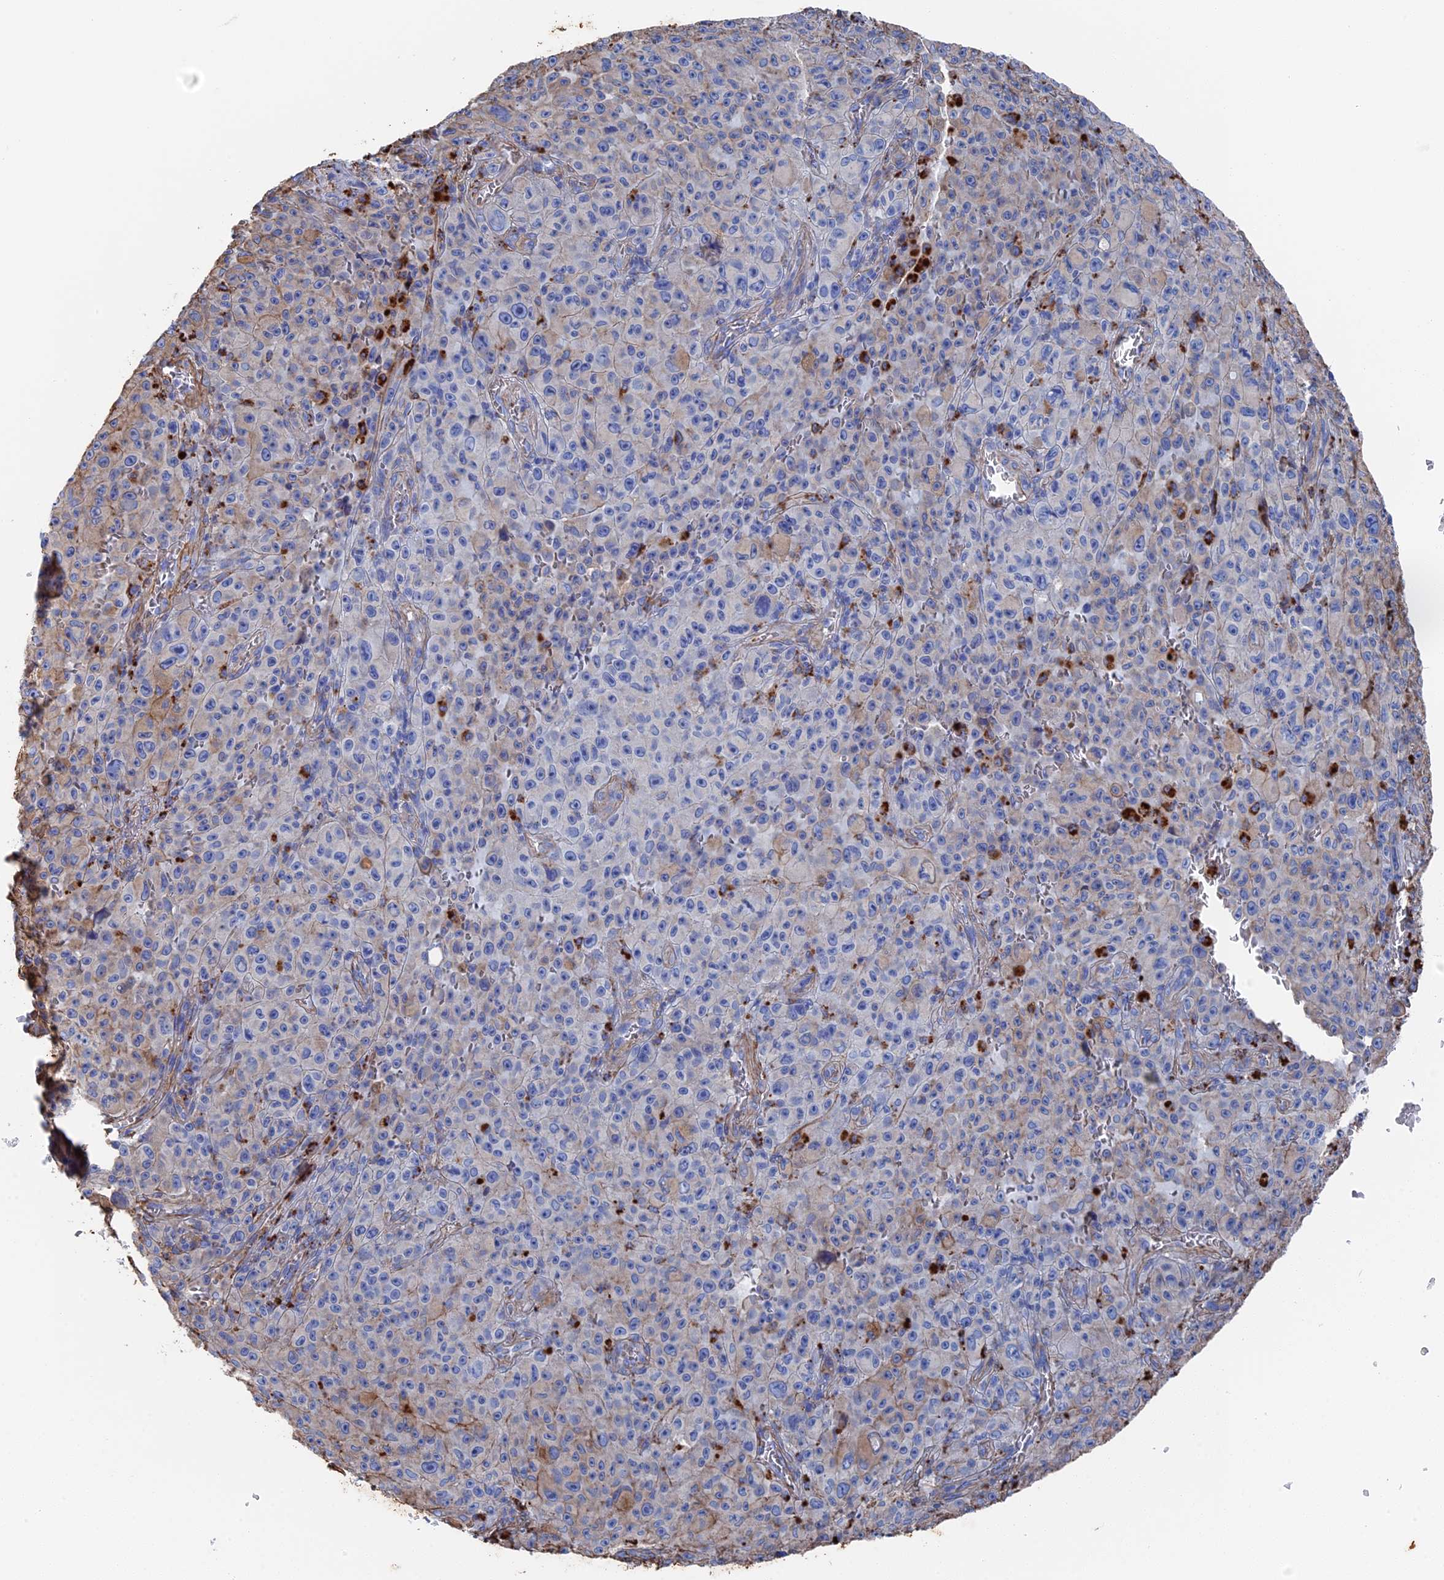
{"staining": {"intensity": "negative", "quantity": "none", "location": "none"}, "tissue": "melanoma", "cell_type": "Tumor cells", "image_type": "cancer", "snomed": [{"axis": "morphology", "description": "Malignant melanoma, NOS"}, {"axis": "topography", "description": "Skin"}], "caption": "High magnification brightfield microscopy of malignant melanoma stained with DAB (brown) and counterstained with hematoxylin (blue): tumor cells show no significant positivity.", "gene": "STRA6", "patient": {"sex": "female", "age": 82}}